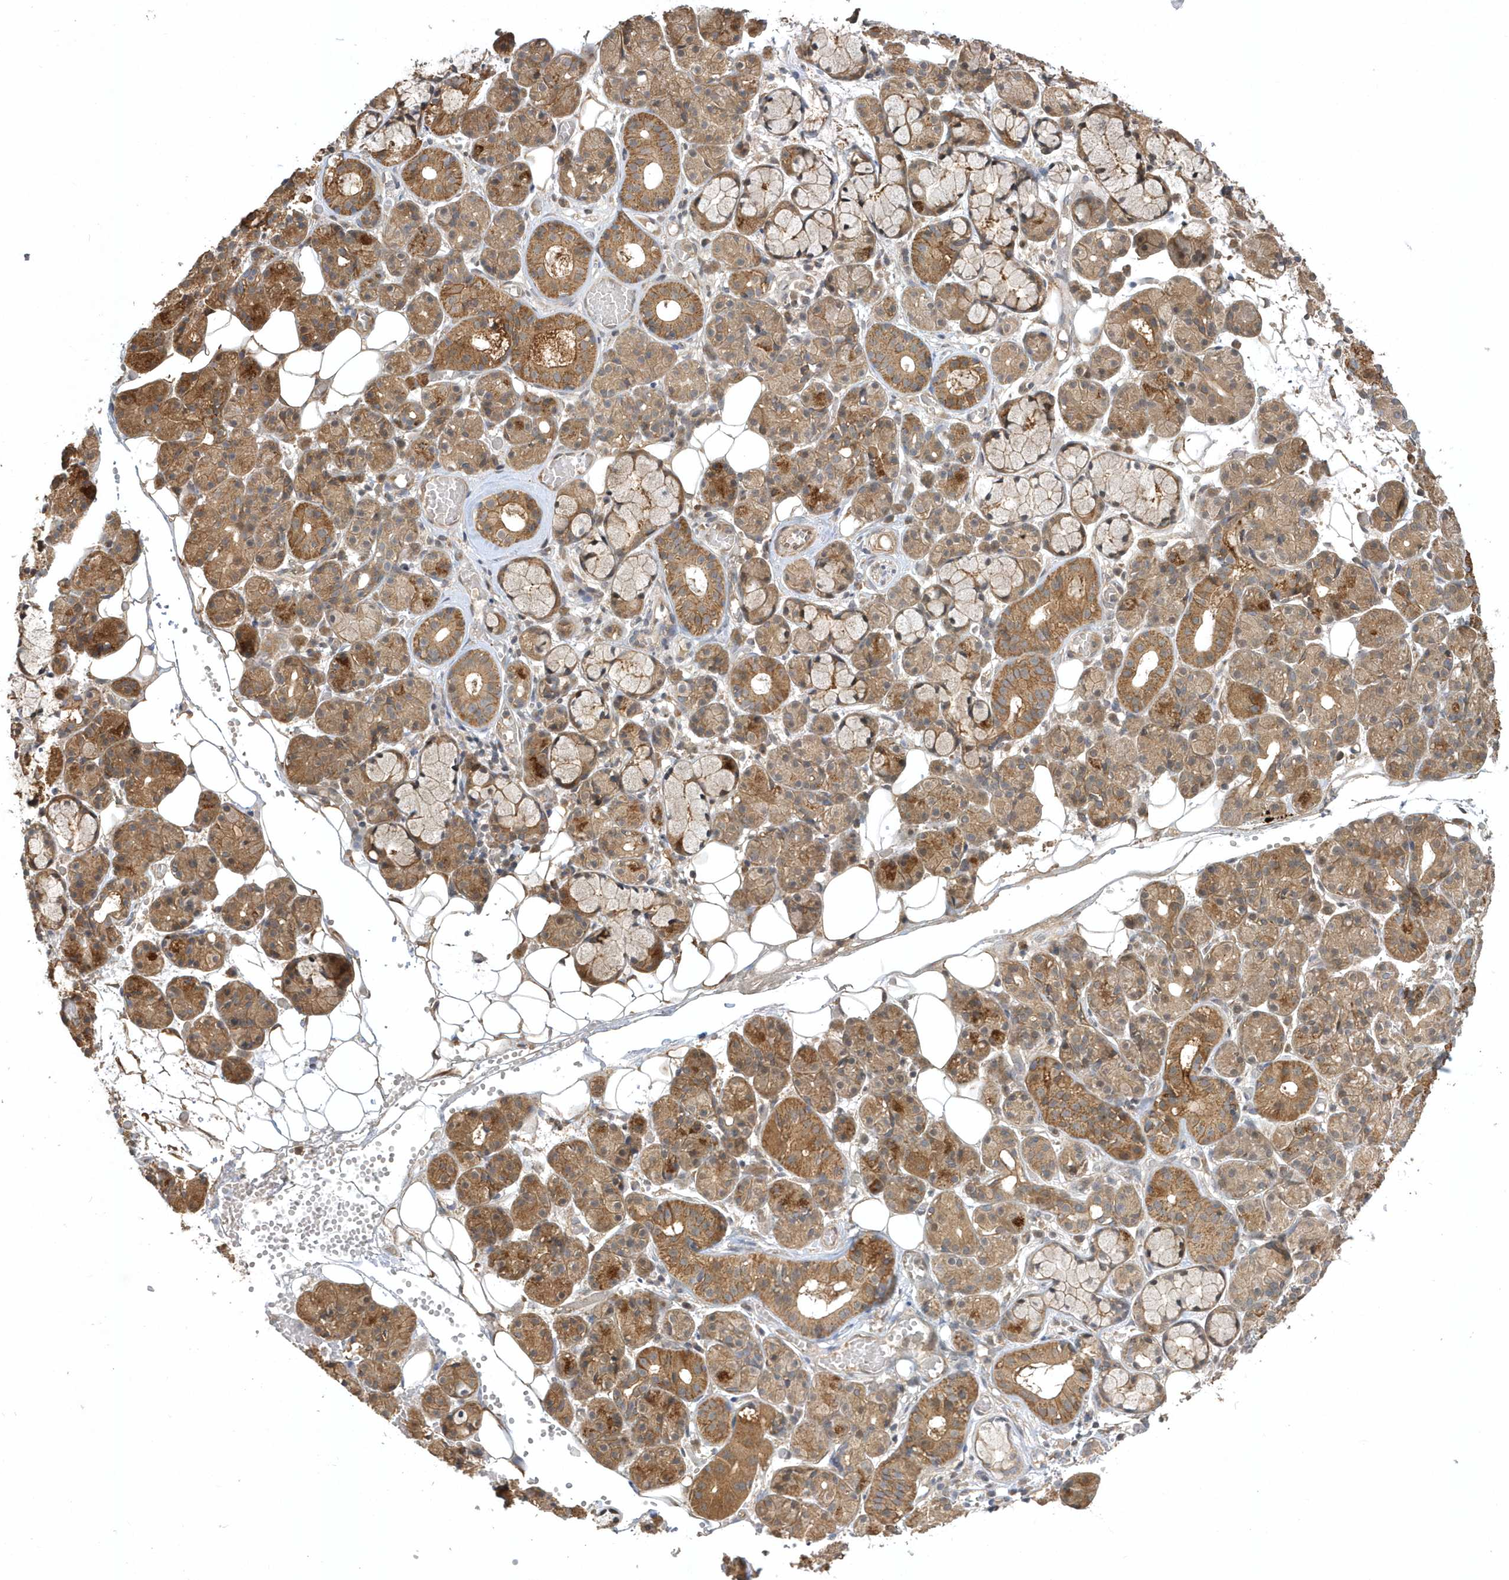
{"staining": {"intensity": "moderate", "quantity": "25%-75%", "location": "cytoplasmic/membranous"}, "tissue": "salivary gland", "cell_type": "Glandular cells", "image_type": "normal", "snomed": [{"axis": "morphology", "description": "Normal tissue, NOS"}, {"axis": "topography", "description": "Salivary gland"}], "caption": "Immunohistochemistry image of unremarkable salivary gland: salivary gland stained using IHC demonstrates medium levels of moderate protein expression localized specifically in the cytoplasmic/membranous of glandular cells, appearing as a cytoplasmic/membranous brown color.", "gene": "GFM2", "patient": {"sex": "male", "age": 63}}